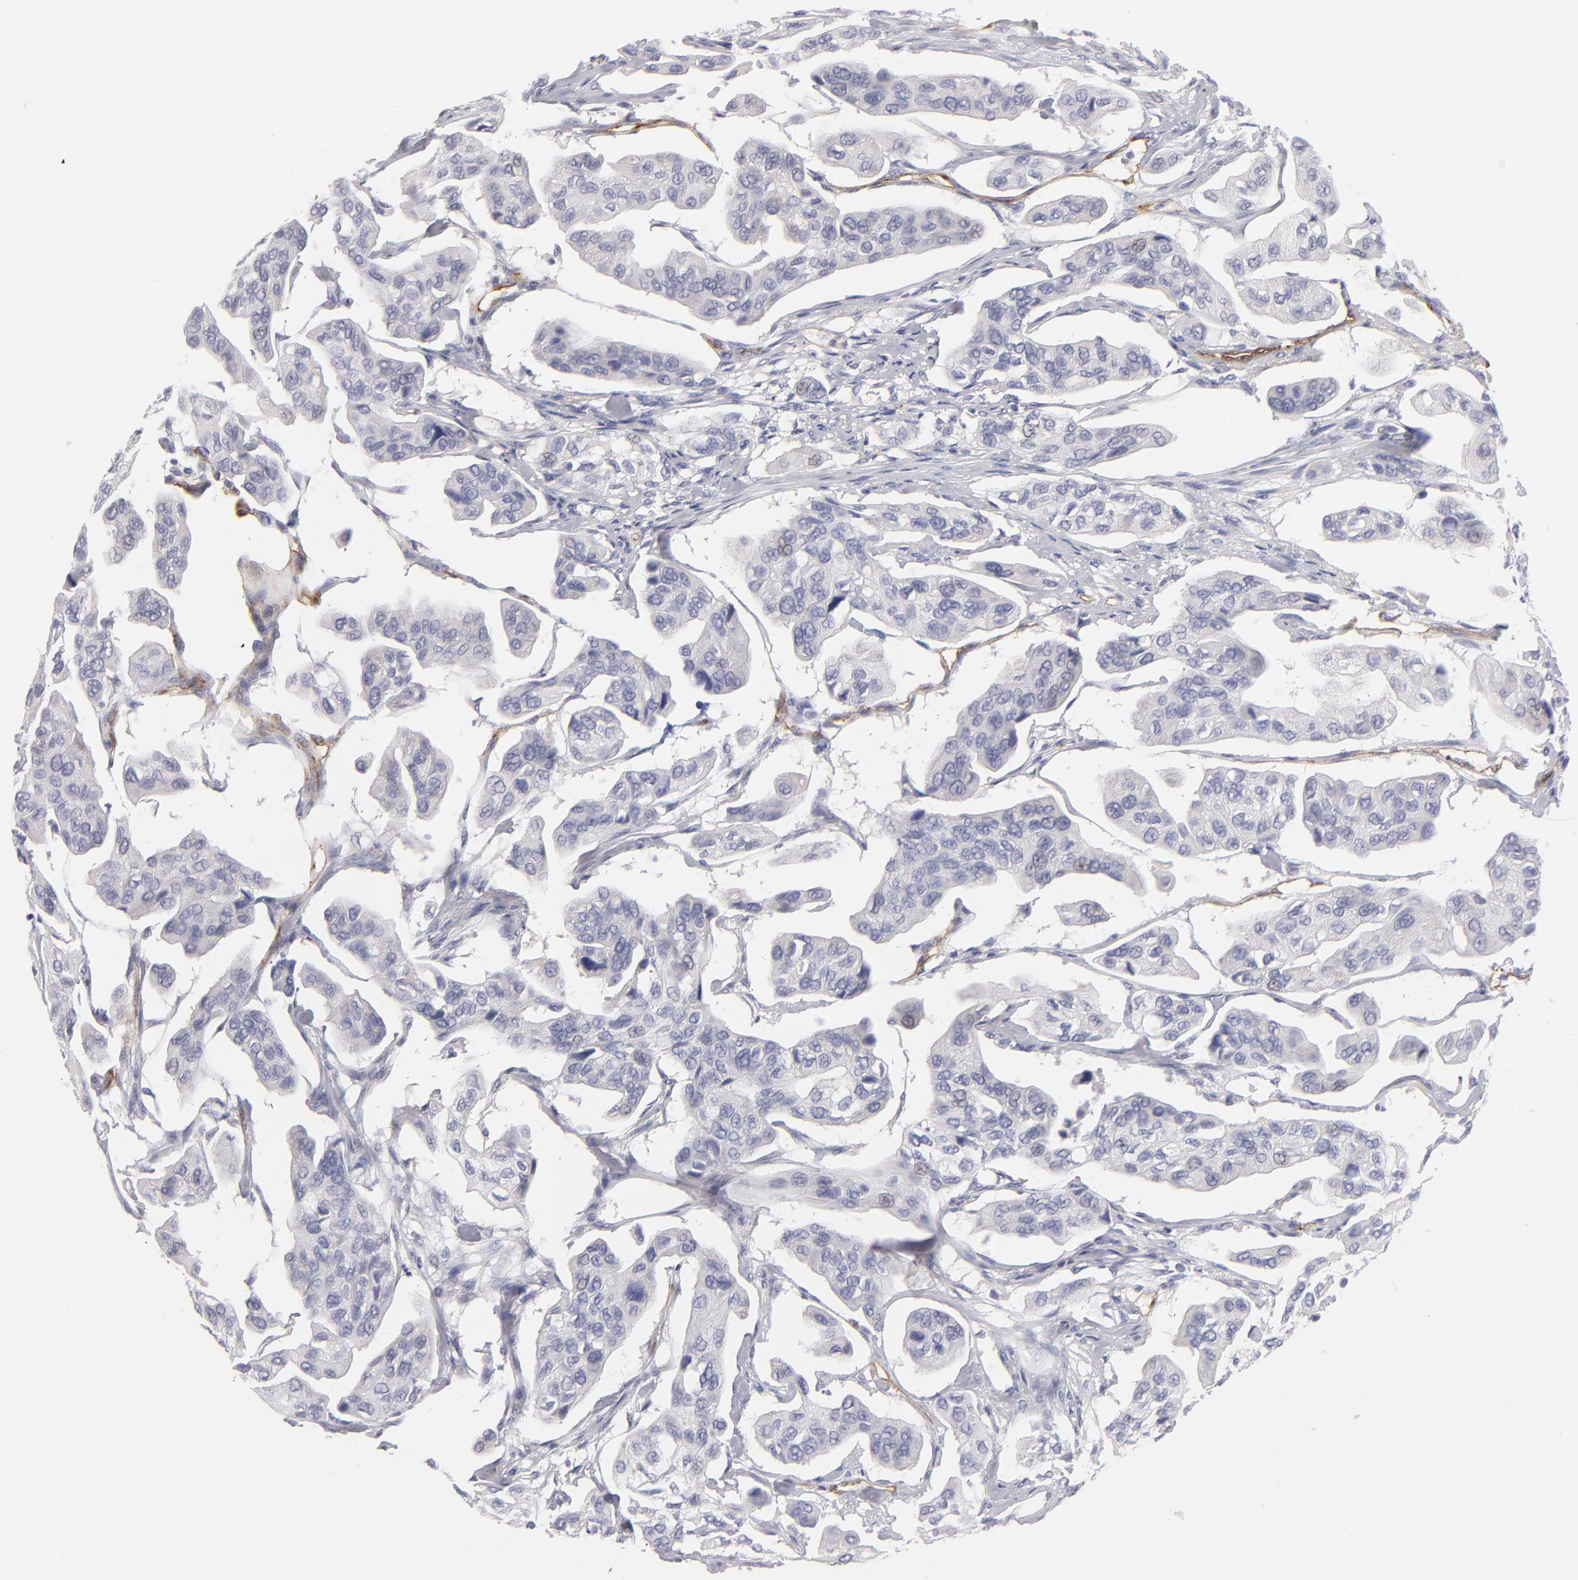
{"staining": {"intensity": "negative", "quantity": "none", "location": "none"}, "tissue": "urothelial cancer", "cell_type": "Tumor cells", "image_type": "cancer", "snomed": [{"axis": "morphology", "description": "Adenocarcinoma, NOS"}, {"axis": "topography", "description": "Urinary bladder"}], "caption": "This is an IHC photomicrograph of human urothelial cancer. There is no expression in tumor cells.", "gene": "PLVAP", "patient": {"sex": "male", "age": 61}}